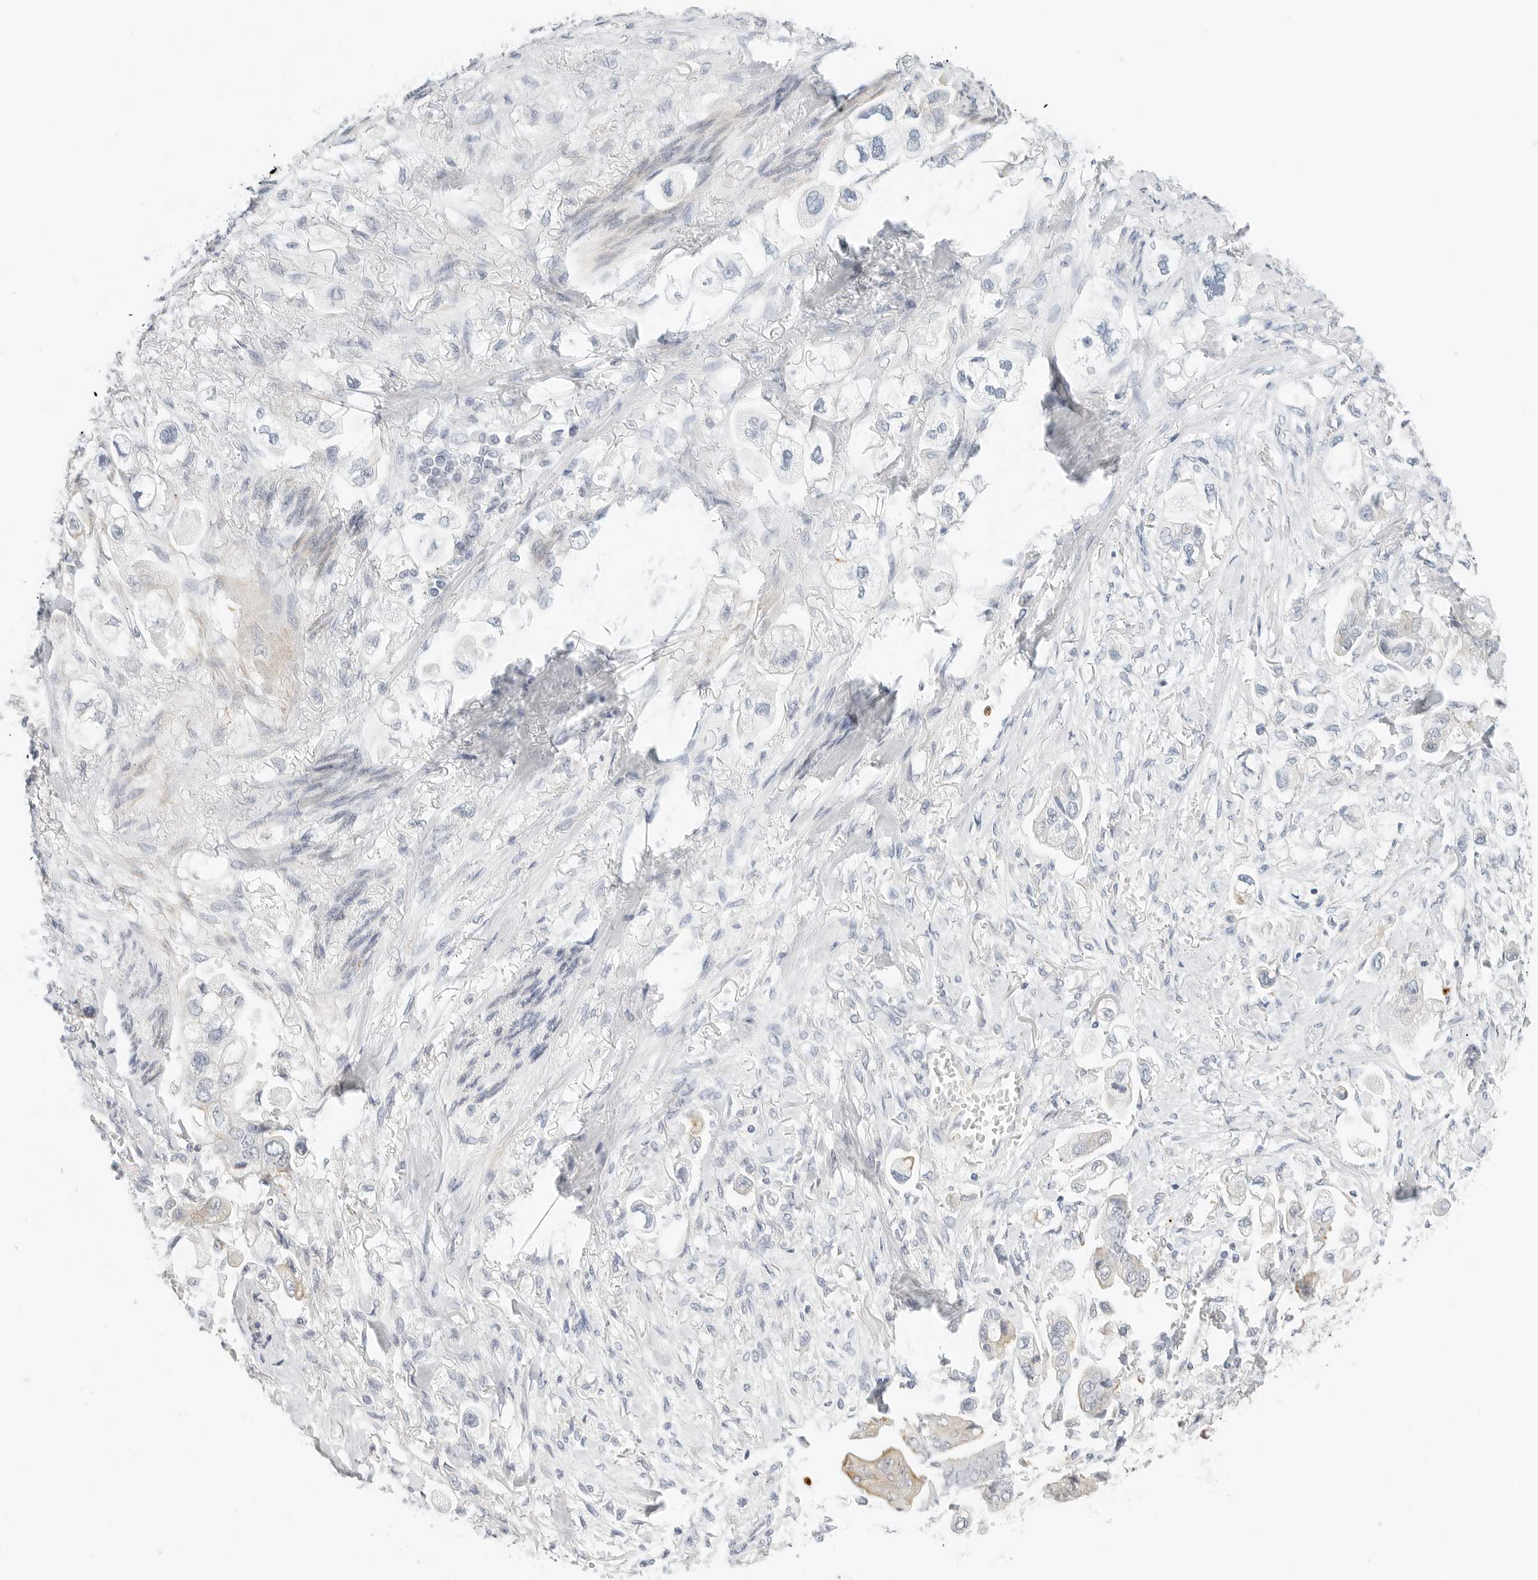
{"staining": {"intensity": "negative", "quantity": "none", "location": "none"}, "tissue": "stomach cancer", "cell_type": "Tumor cells", "image_type": "cancer", "snomed": [{"axis": "morphology", "description": "Adenocarcinoma, NOS"}, {"axis": "topography", "description": "Stomach"}], "caption": "Tumor cells are negative for brown protein staining in stomach cancer (adenocarcinoma). (Stains: DAB immunohistochemistry (IHC) with hematoxylin counter stain, Microscopy: brightfield microscopy at high magnification).", "gene": "IQCC", "patient": {"sex": "male", "age": 62}}